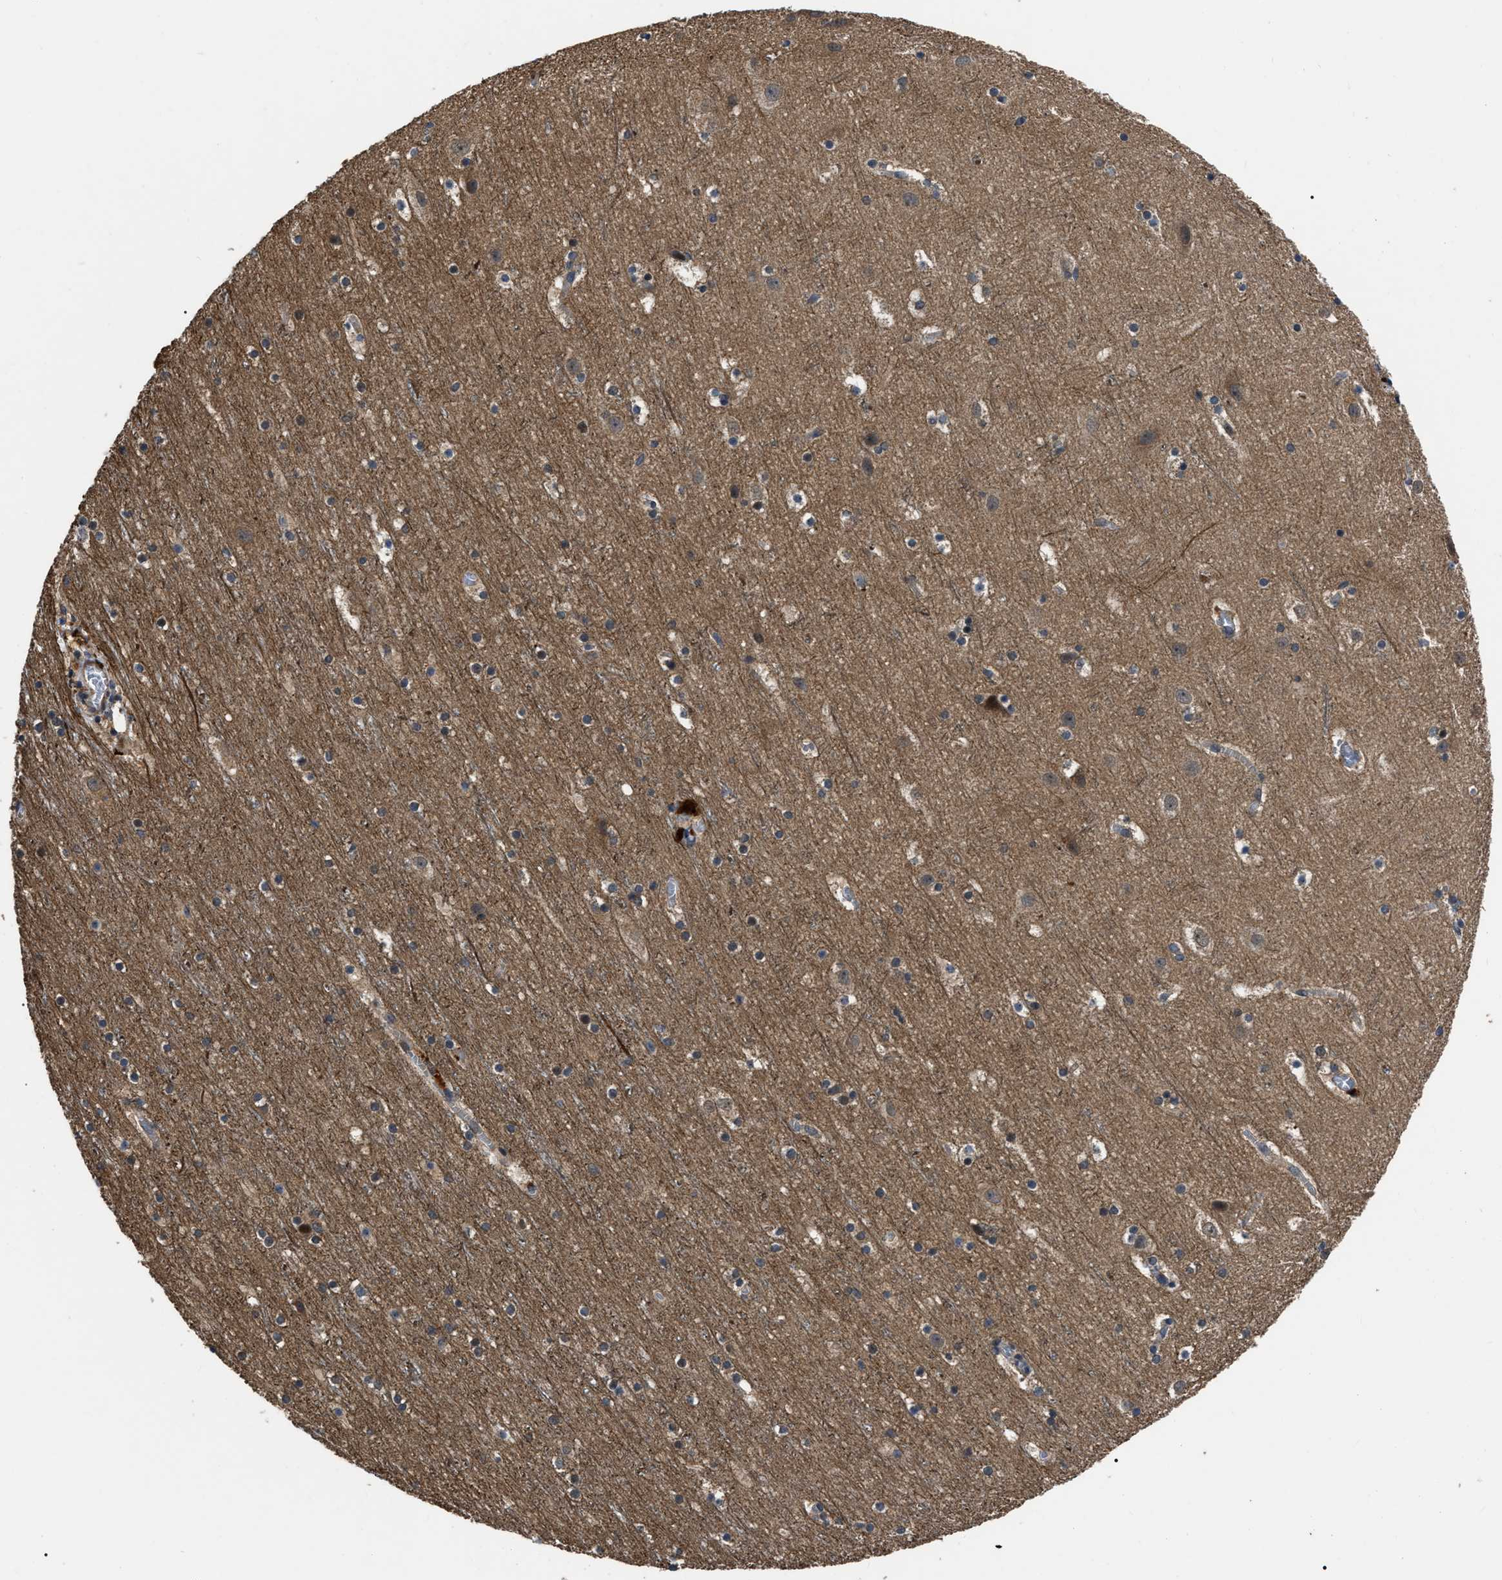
{"staining": {"intensity": "weak", "quantity": ">75%", "location": "cytoplasmic/membranous"}, "tissue": "cerebral cortex", "cell_type": "Endothelial cells", "image_type": "normal", "snomed": [{"axis": "morphology", "description": "Normal tissue, NOS"}, {"axis": "topography", "description": "Cerebral cortex"}], "caption": "This is a photomicrograph of immunohistochemistry (IHC) staining of benign cerebral cortex, which shows weak expression in the cytoplasmic/membranous of endothelial cells.", "gene": "PPWD1", "patient": {"sex": "male", "age": 45}}